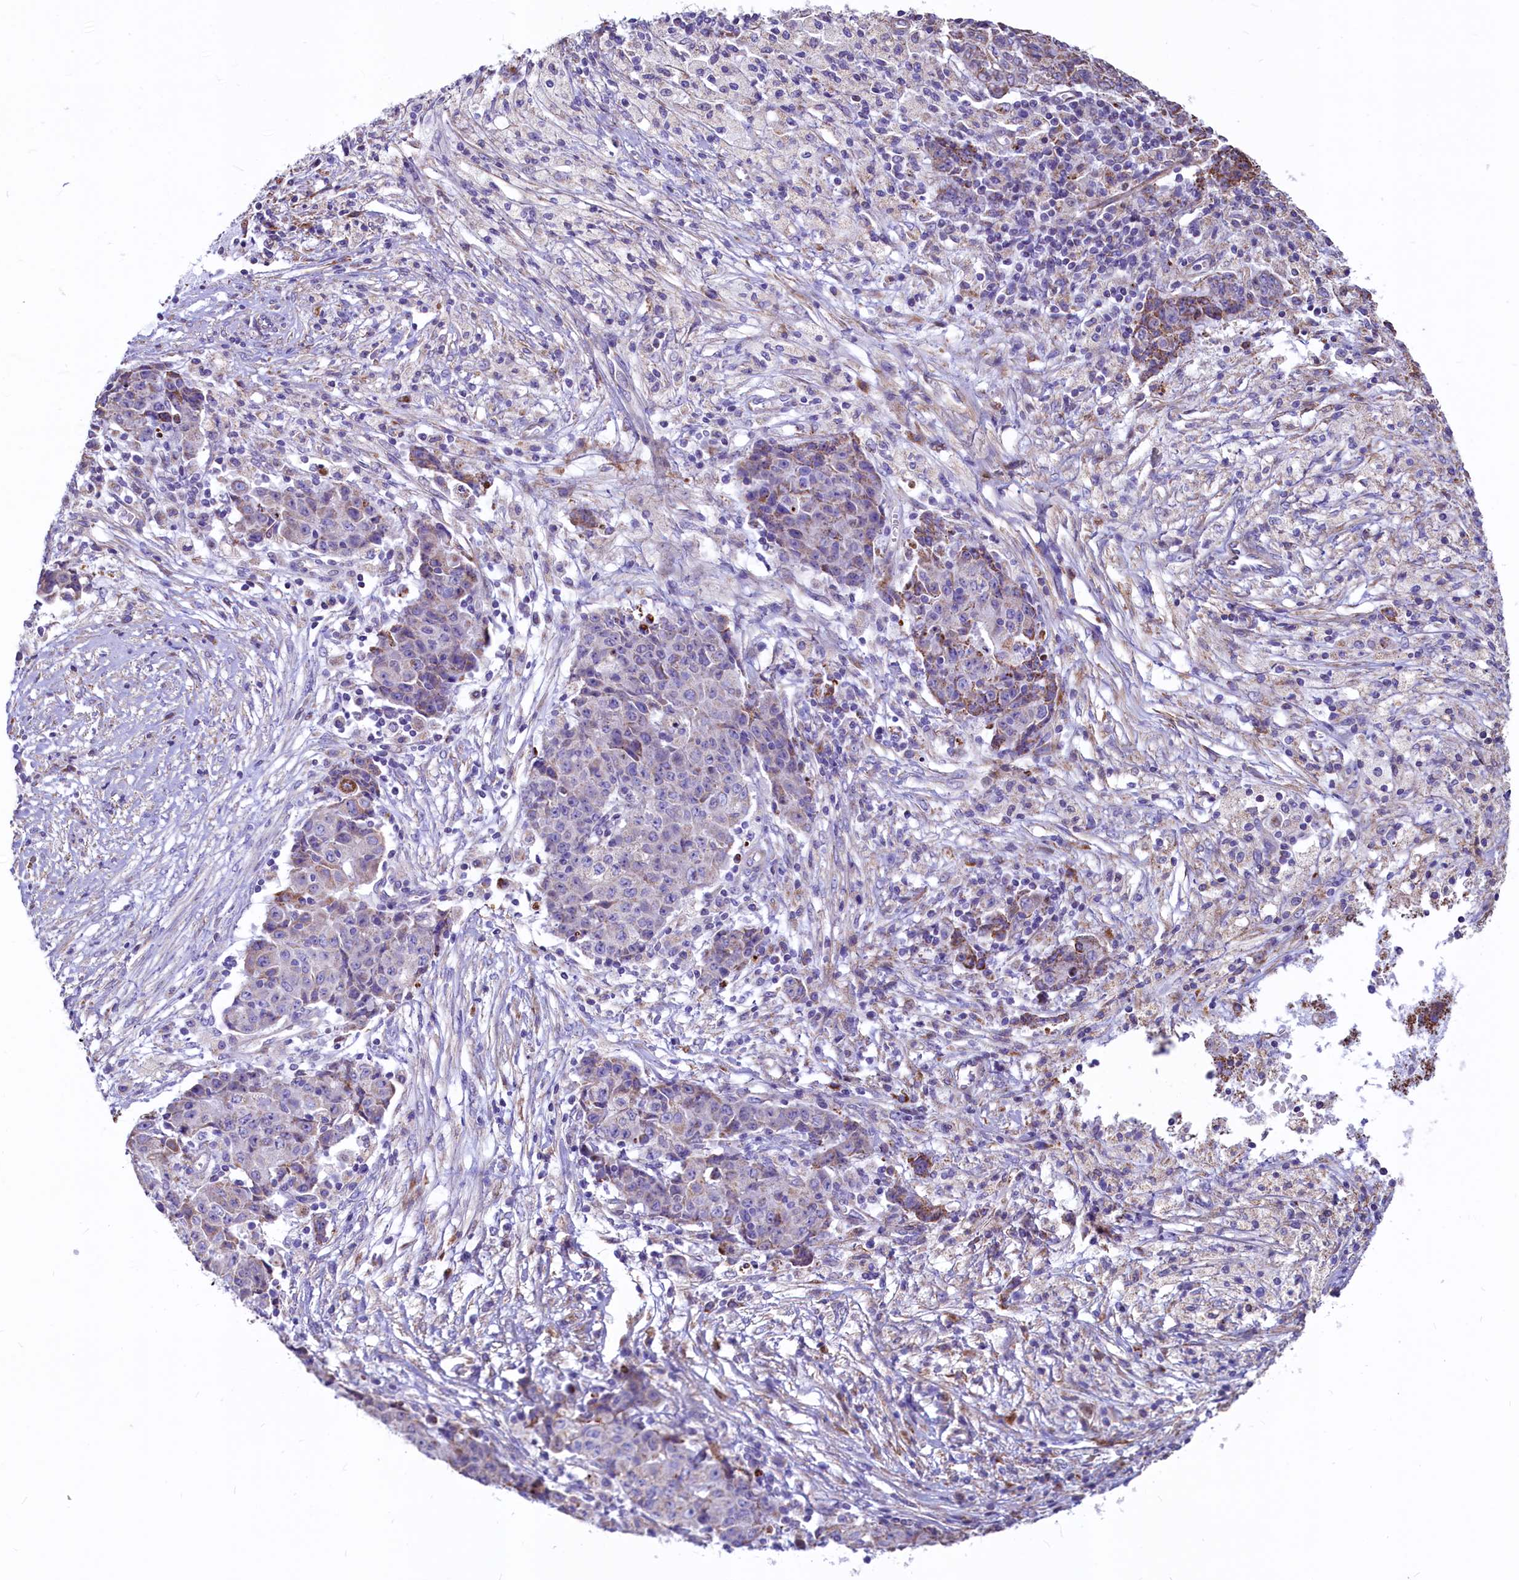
{"staining": {"intensity": "moderate", "quantity": "<25%", "location": "cytoplasmic/membranous"}, "tissue": "ovarian cancer", "cell_type": "Tumor cells", "image_type": "cancer", "snomed": [{"axis": "morphology", "description": "Carcinoma, endometroid"}, {"axis": "topography", "description": "Ovary"}], "caption": "Tumor cells reveal moderate cytoplasmic/membranous positivity in approximately <25% of cells in ovarian cancer (endometroid carcinoma).", "gene": "VWCE", "patient": {"sex": "female", "age": 42}}